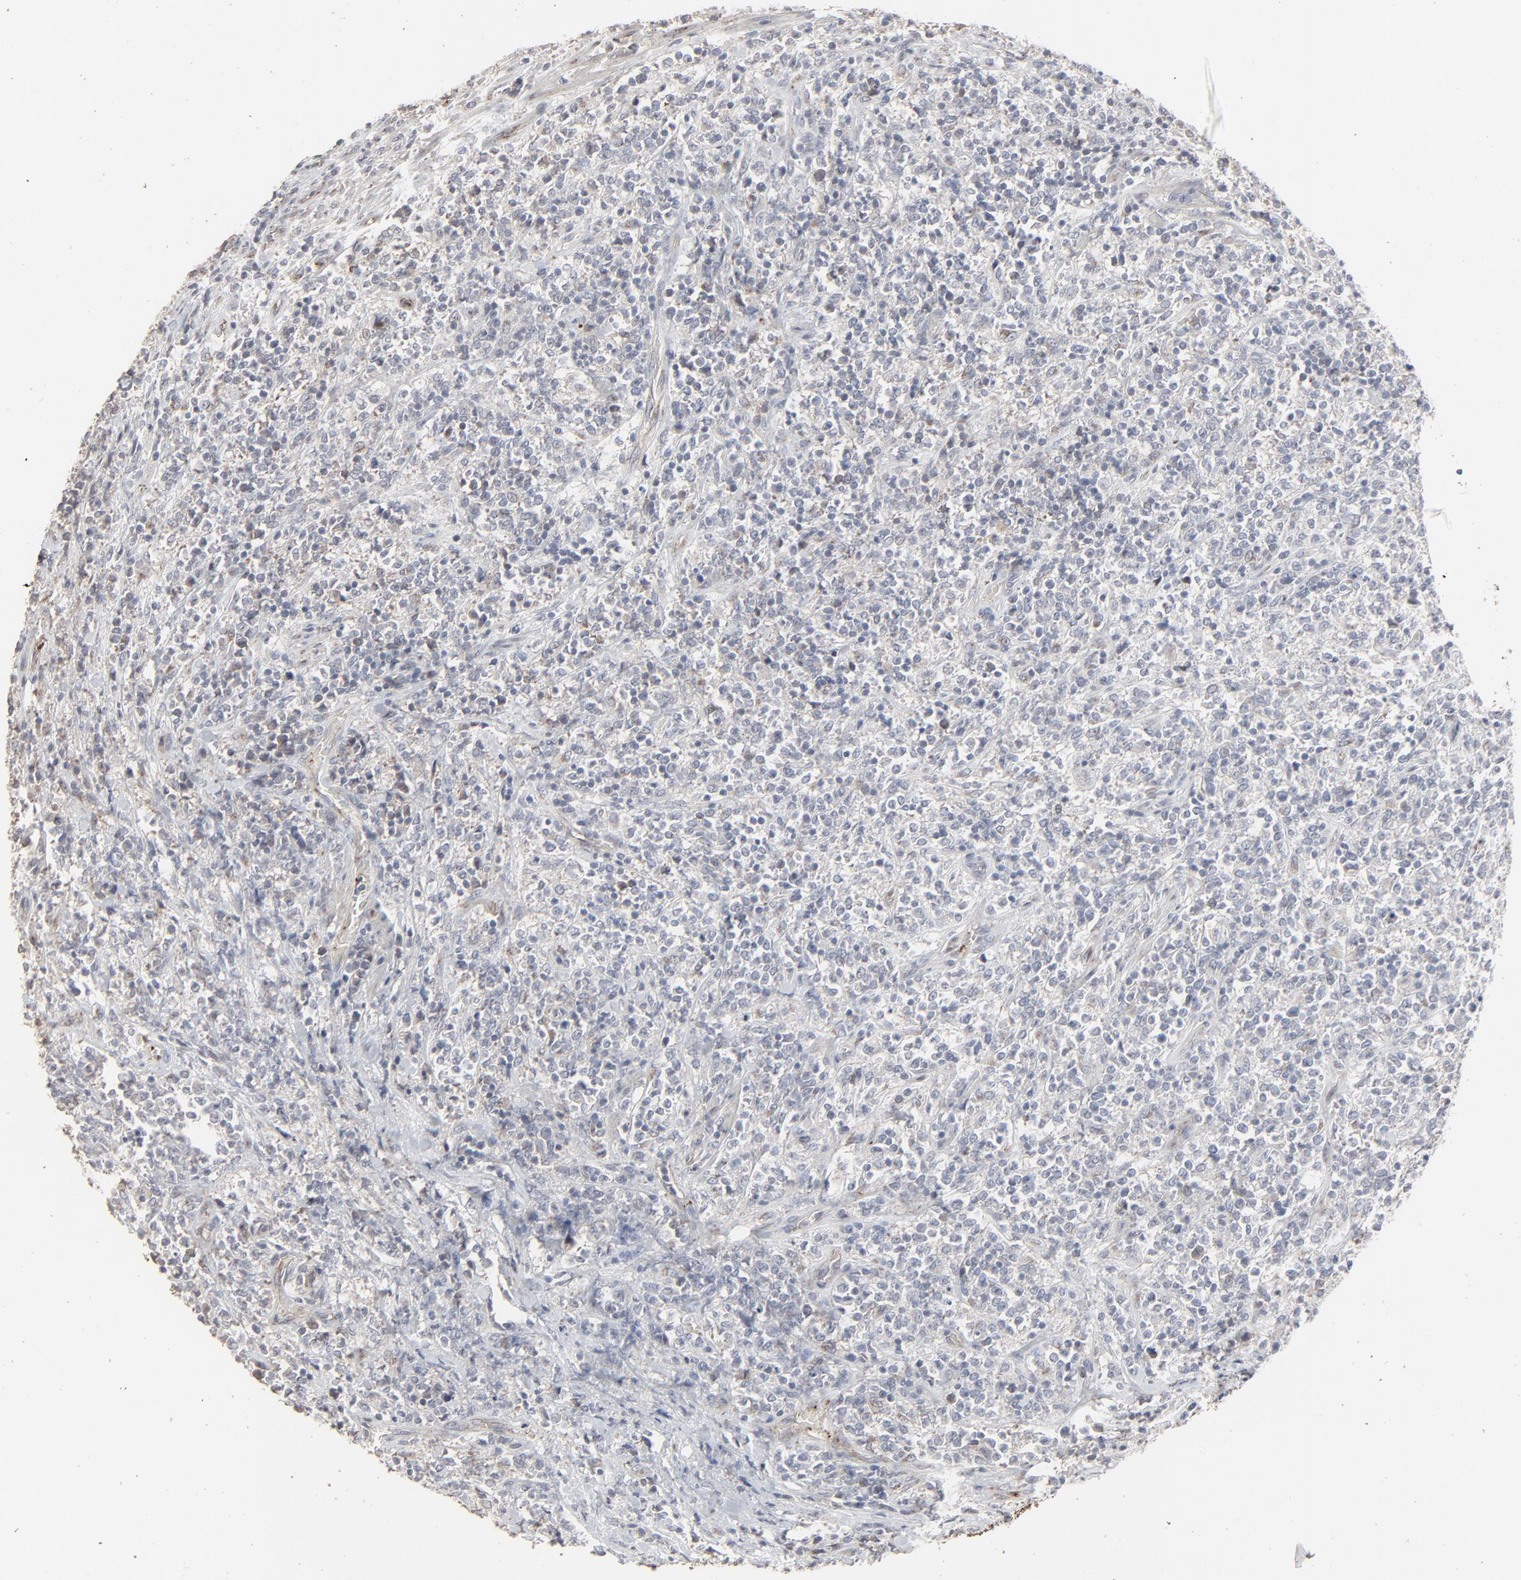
{"staining": {"intensity": "negative", "quantity": "none", "location": "none"}, "tissue": "lymphoma", "cell_type": "Tumor cells", "image_type": "cancer", "snomed": [{"axis": "morphology", "description": "Malignant lymphoma, non-Hodgkin's type, High grade"}, {"axis": "topography", "description": "Soft tissue"}], "caption": "Image shows no protein staining in tumor cells of lymphoma tissue.", "gene": "JAM3", "patient": {"sex": "male", "age": 18}}